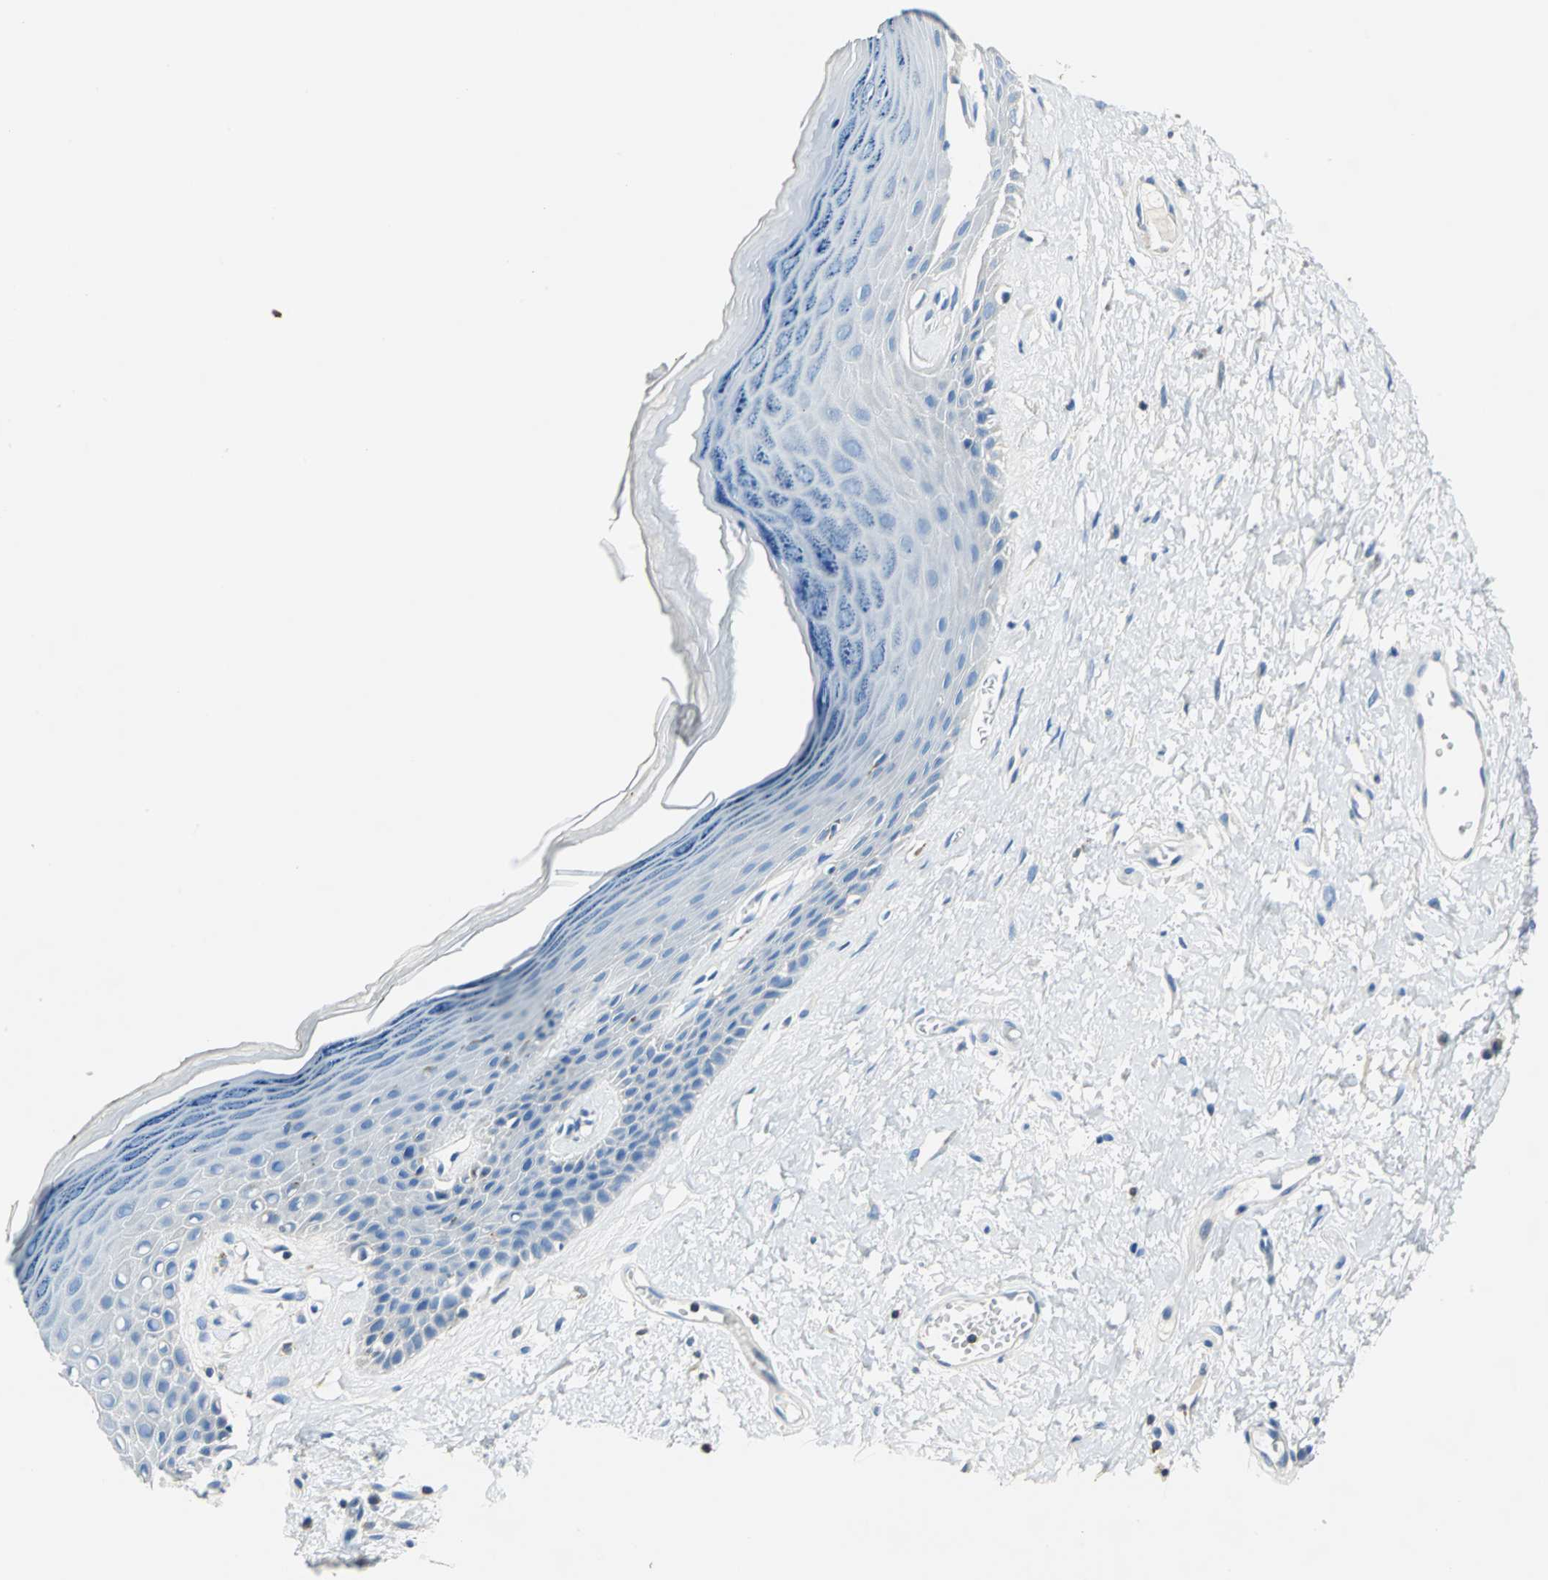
{"staining": {"intensity": "negative", "quantity": "none", "location": "none"}, "tissue": "skin", "cell_type": "Epidermal cells", "image_type": "normal", "snomed": [{"axis": "morphology", "description": "Normal tissue, NOS"}, {"axis": "morphology", "description": "Inflammation, NOS"}, {"axis": "topography", "description": "Vulva"}], "caption": "This is an IHC micrograph of unremarkable human skin. There is no positivity in epidermal cells.", "gene": "SEPTIN11", "patient": {"sex": "female", "age": 84}}